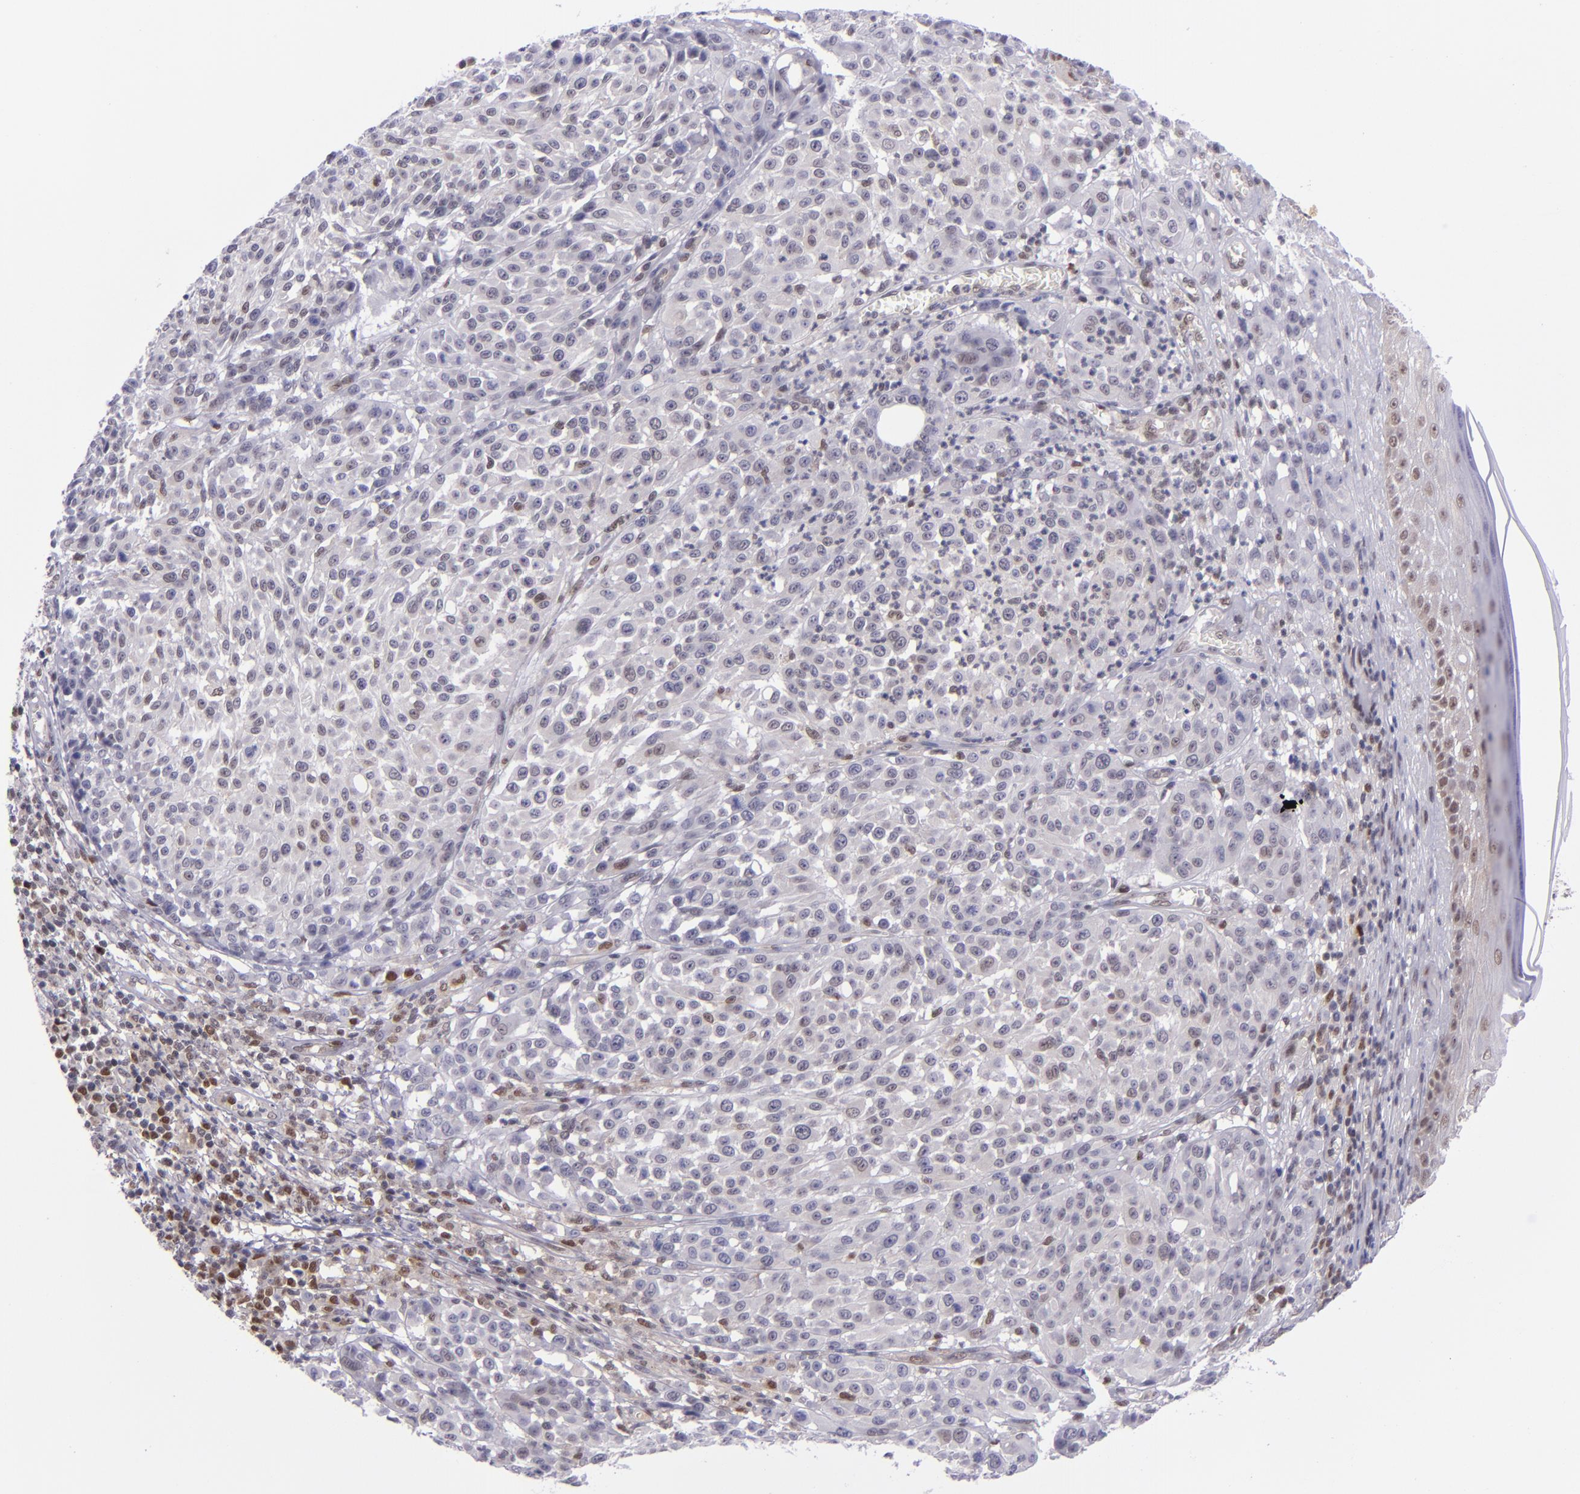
{"staining": {"intensity": "weak", "quantity": "<25%", "location": "nuclear"}, "tissue": "melanoma", "cell_type": "Tumor cells", "image_type": "cancer", "snomed": [{"axis": "morphology", "description": "Malignant melanoma, NOS"}, {"axis": "topography", "description": "Skin"}], "caption": "An IHC image of melanoma is shown. There is no staining in tumor cells of melanoma.", "gene": "BAG1", "patient": {"sex": "female", "age": 49}}